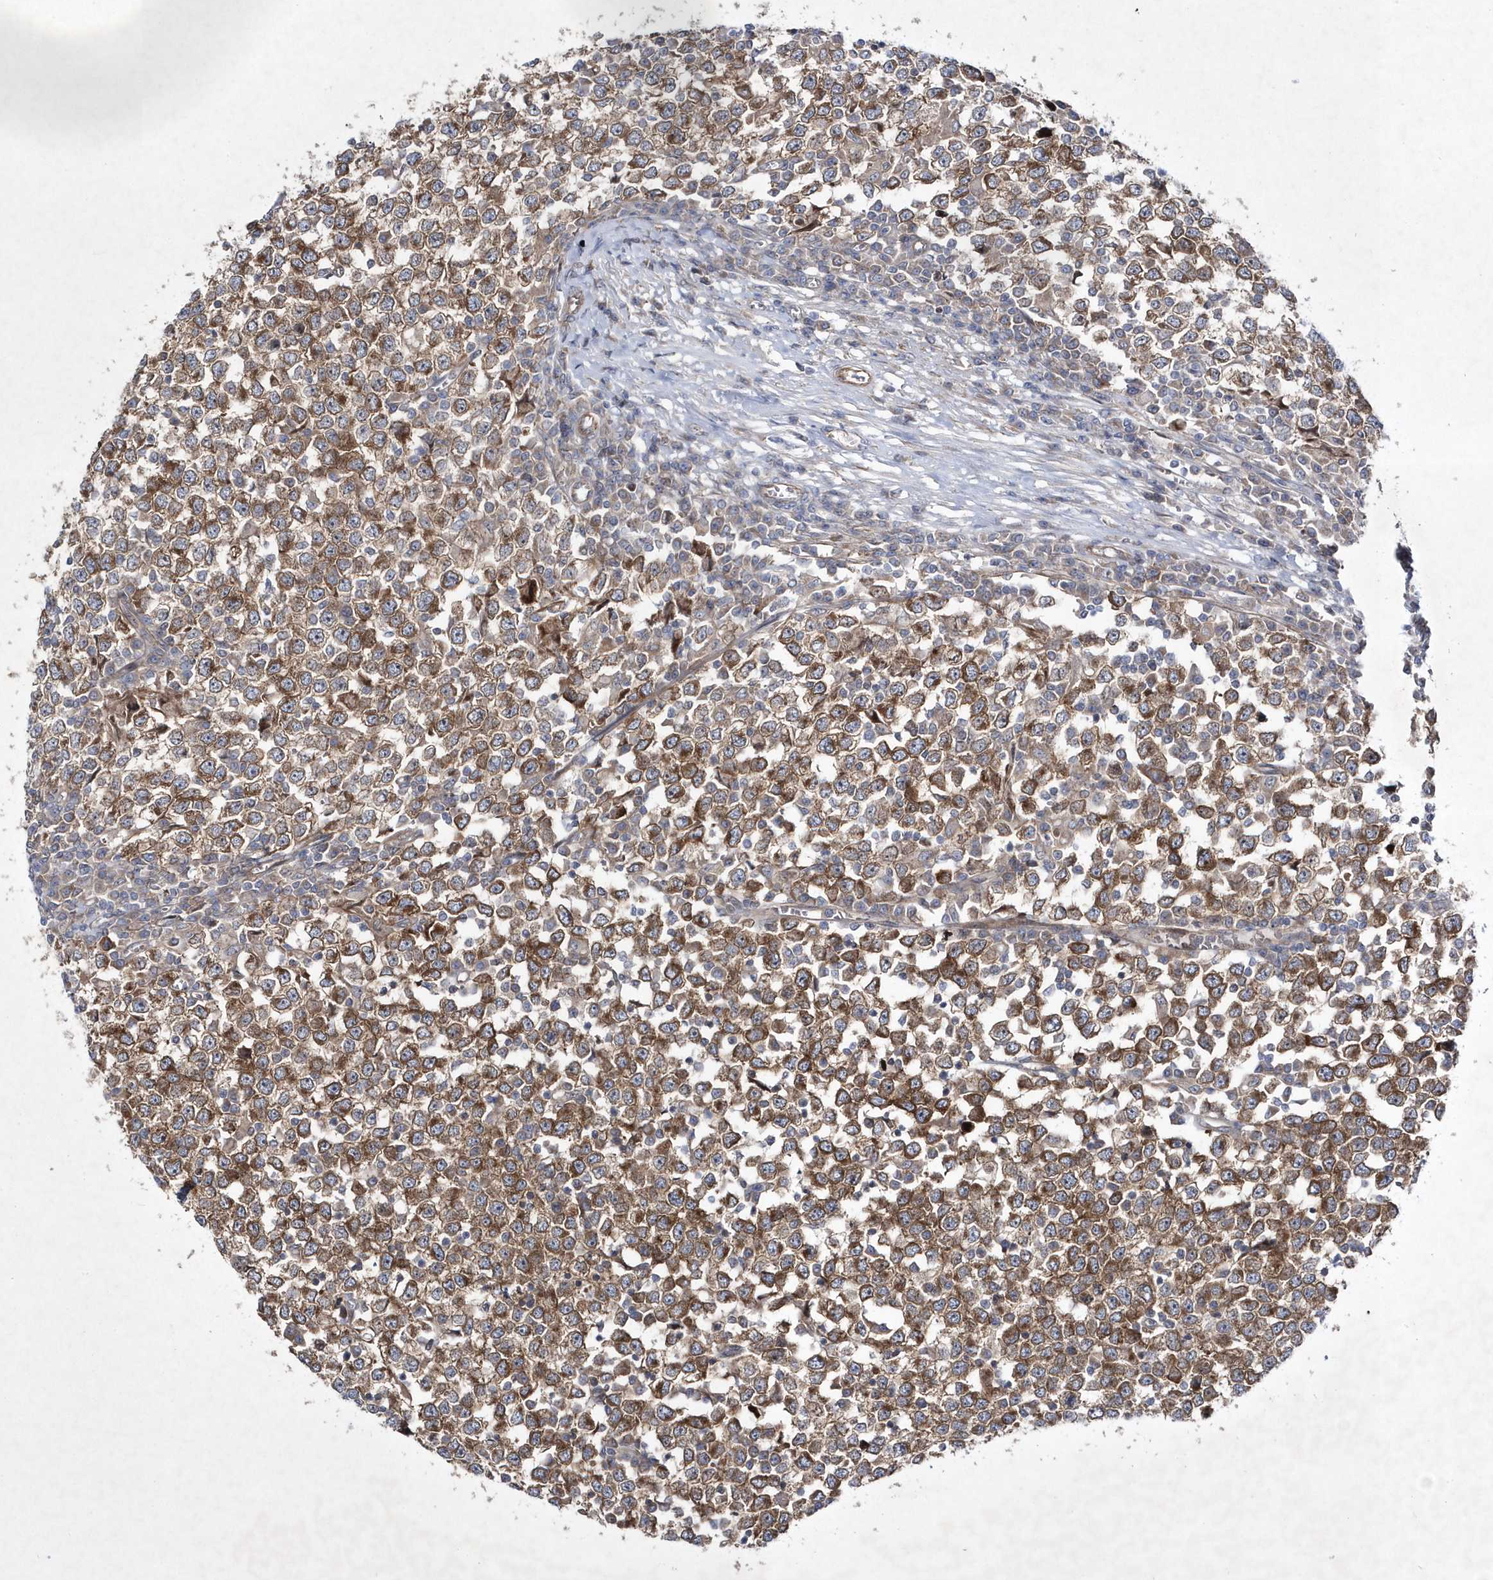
{"staining": {"intensity": "moderate", "quantity": ">75%", "location": "cytoplasmic/membranous"}, "tissue": "testis cancer", "cell_type": "Tumor cells", "image_type": "cancer", "snomed": [{"axis": "morphology", "description": "Seminoma, NOS"}, {"axis": "topography", "description": "Testis"}], "caption": "A histopathology image of seminoma (testis) stained for a protein displays moderate cytoplasmic/membranous brown staining in tumor cells.", "gene": "DSPP", "patient": {"sex": "male", "age": 65}}